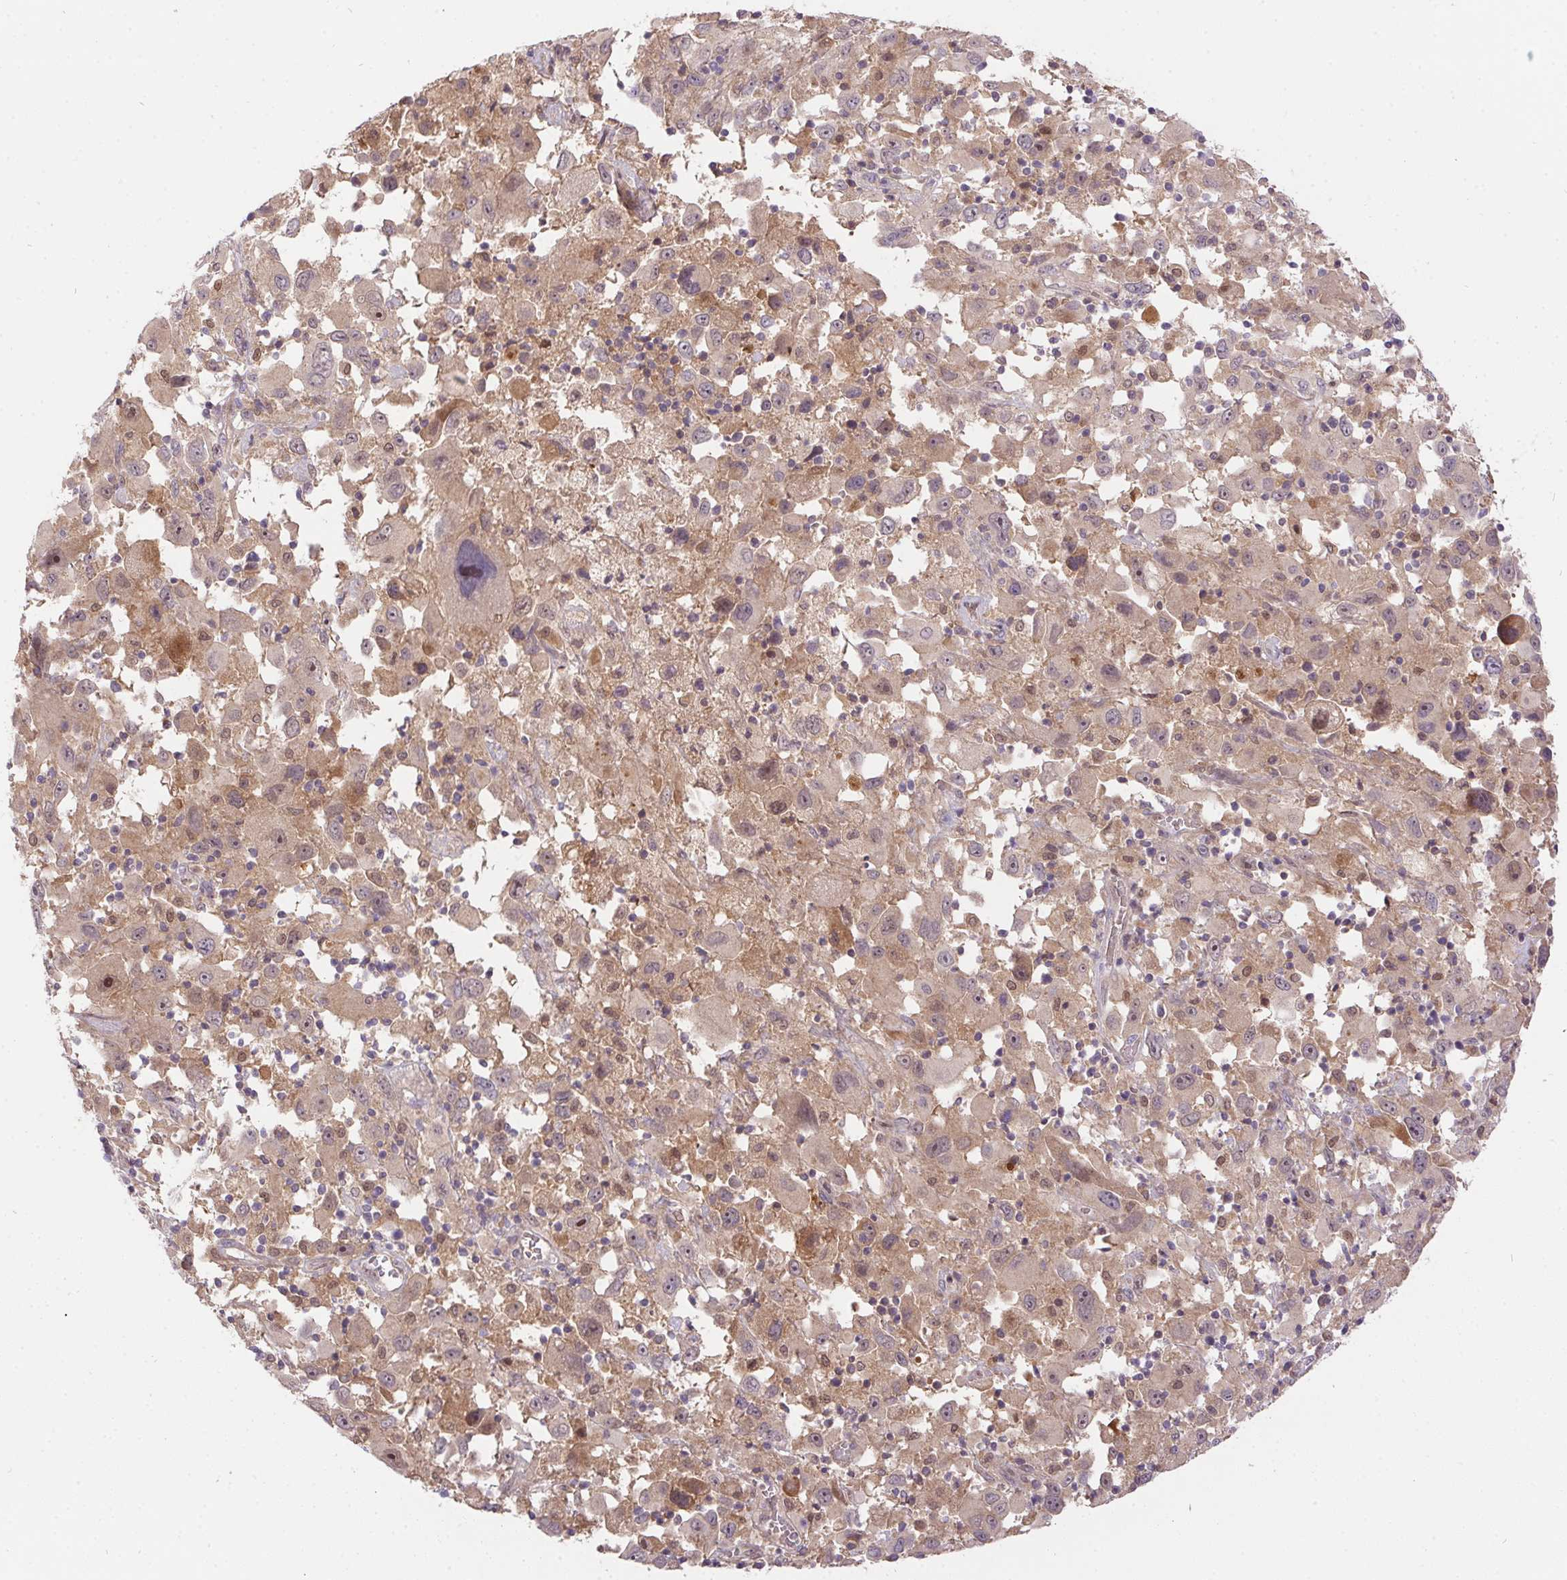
{"staining": {"intensity": "weak", "quantity": "25%-75%", "location": "cytoplasmic/membranous,nuclear"}, "tissue": "melanoma", "cell_type": "Tumor cells", "image_type": "cancer", "snomed": [{"axis": "morphology", "description": "Malignant melanoma, Metastatic site"}, {"axis": "topography", "description": "Soft tissue"}], "caption": "Immunohistochemistry (IHC) histopathology image of neoplastic tissue: melanoma stained using immunohistochemistry demonstrates low levels of weak protein expression localized specifically in the cytoplasmic/membranous and nuclear of tumor cells, appearing as a cytoplasmic/membranous and nuclear brown color.", "gene": "NUDT16", "patient": {"sex": "male", "age": 50}}